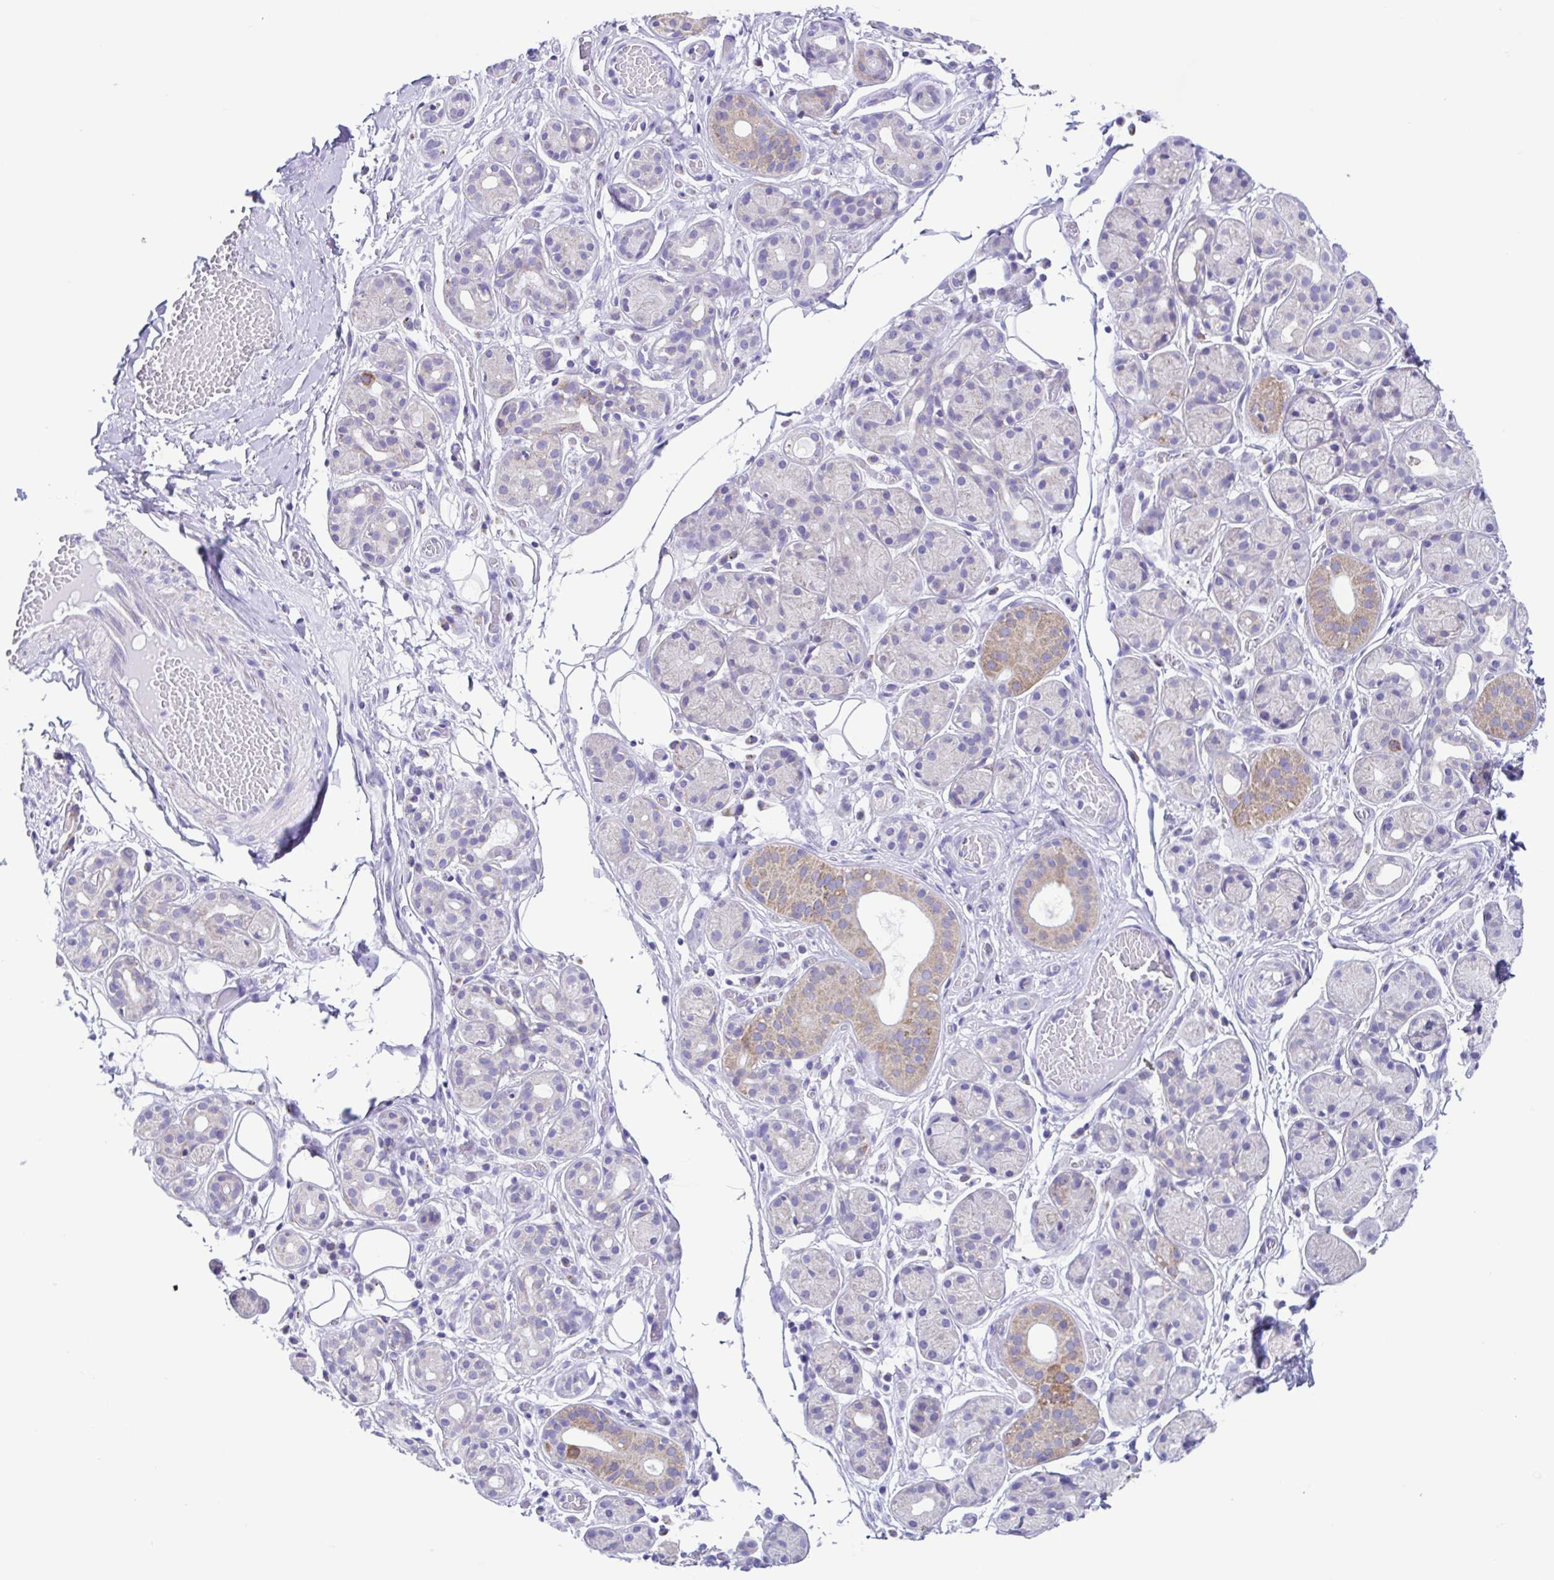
{"staining": {"intensity": "moderate", "quantity": "<25%", "location": "cytoplasmic/membranous"}, "tissue": "salivary gland", "cell_type": "Glandular cells", "image_type": "normal", "snomed": [{"axis": "morphology", "description": "Normal tissue, NOS"}, {"axis": "topography", "description": "Salivary gland"}, {"axis": "topography", "description": "Peripheral nerve tissue"}], "caption": "Glandular cells display low levels of moderate cytoplasmic/membranous expression in approximately <25% of cells in benign human salivary gland.", "gene": "ACTRT3", "patient": {"sex": "male", "age": 71}}